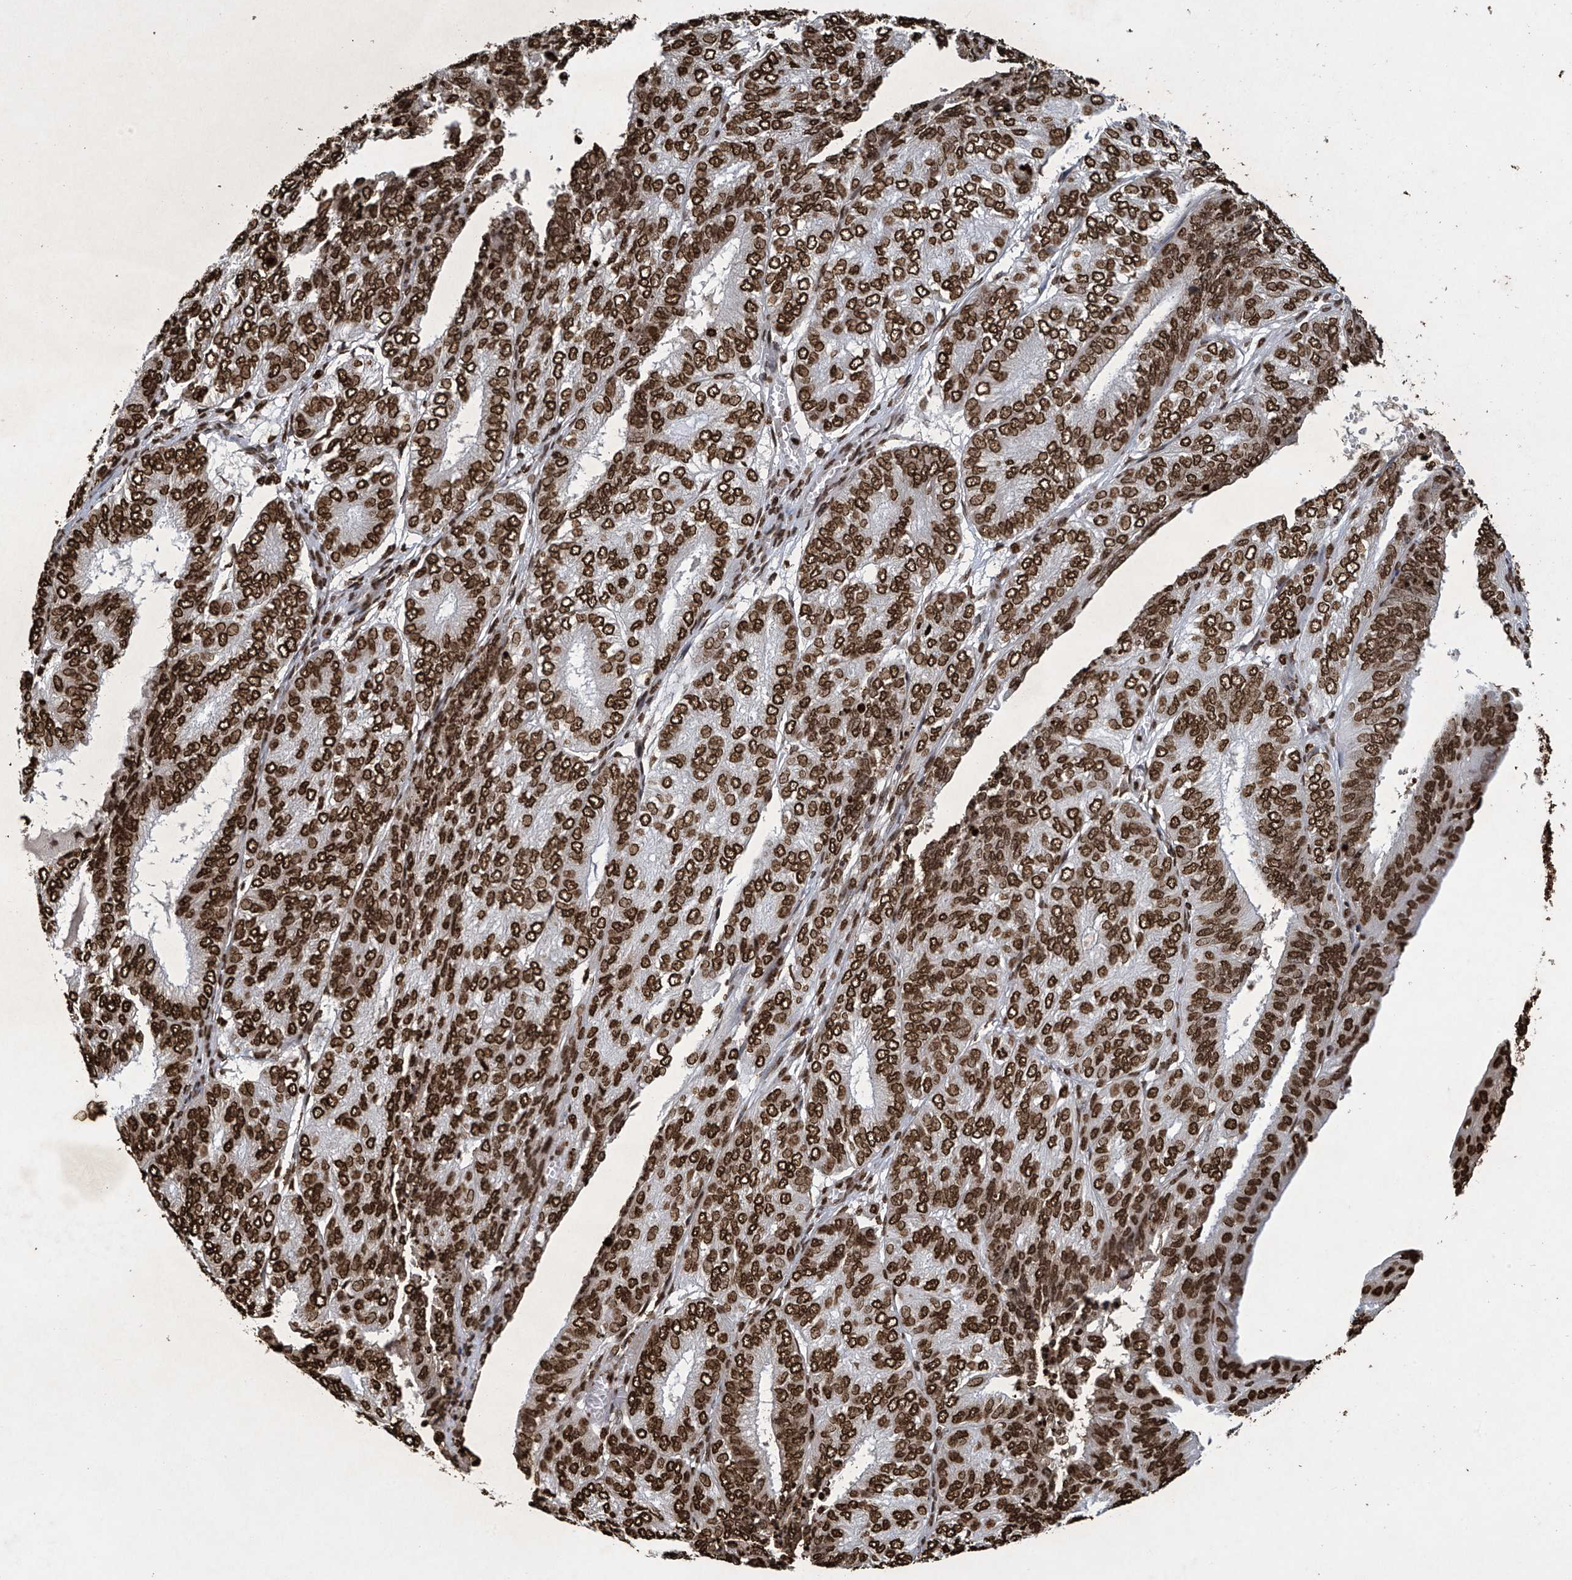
{"staining": {"intensity": "strong", "quantity": ">75%", "location": "nuclear"}, "tissue": "endometrial cancer", "cell_type": "Tumor cells", "image_type": "cancer", "snomed": [{"axis": "morphology", "description": "Adenocarcinoma, NOS"}, {"axis": "topography", "description": "Uterus"}], "caption": "A photomicrograph showing strong nuclear expression in approximately >75% of tumor cells in endometrial cancer (adenocarcinoma), as visualized by brown immunohistochemical staining.", "gene": "H3-3A", "patient": {"sex": "female", "age": 60}}